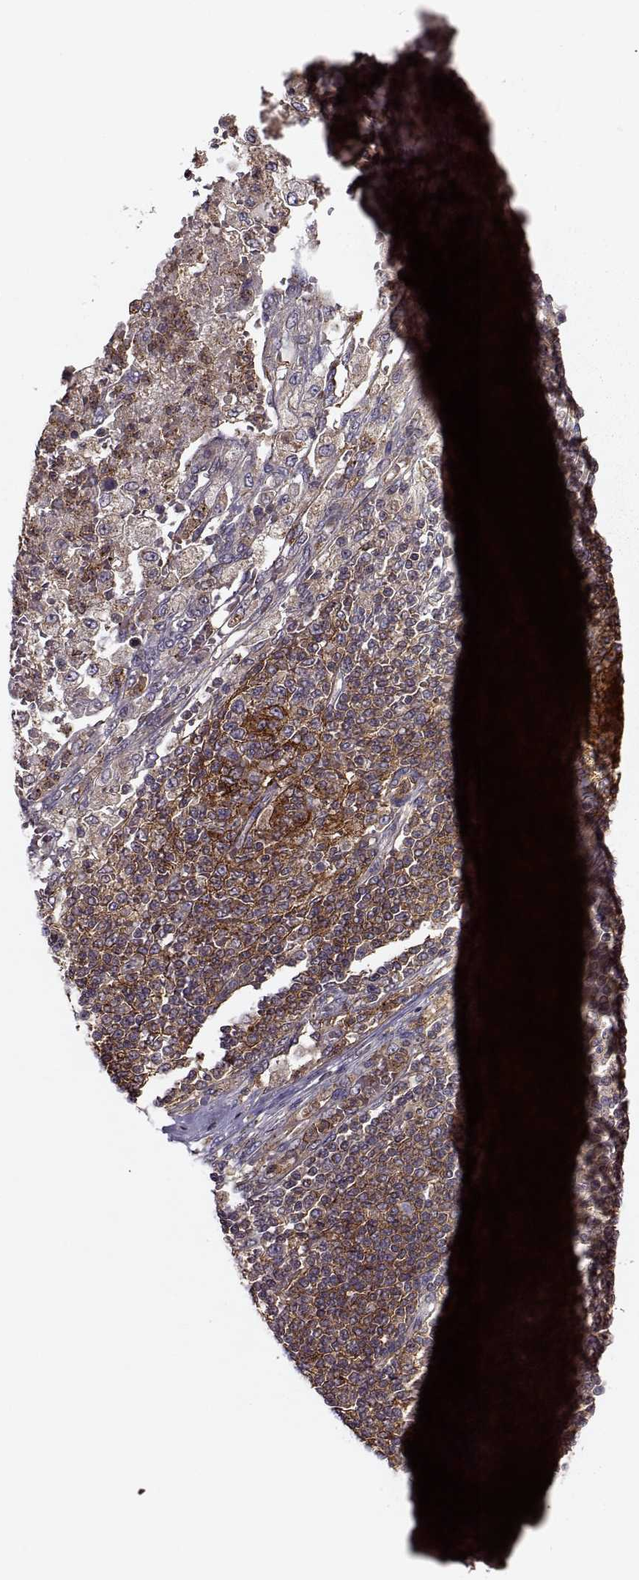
{"staining": {"intensity": "moderate", "quantity": "<25%", "location": "cytoplasmic/membranous"}, "tissue": "pancreatic cancer", "cell_type": "Tumor cells", "image_type": "cancer", "snomed": [{"axis": "morphology", "description": "Adenocarcinoma, NOS"}, {"axis": "topography", "description": "Pancreas"}], "caption": "Tumor cells demonstrate low levels of moderate cytoplasmic/membranous expression in approximately <25% of cells in human pancreatic cancer.", "gene": "IFRD2", "patient": {"sex": "female", "age": 61}}